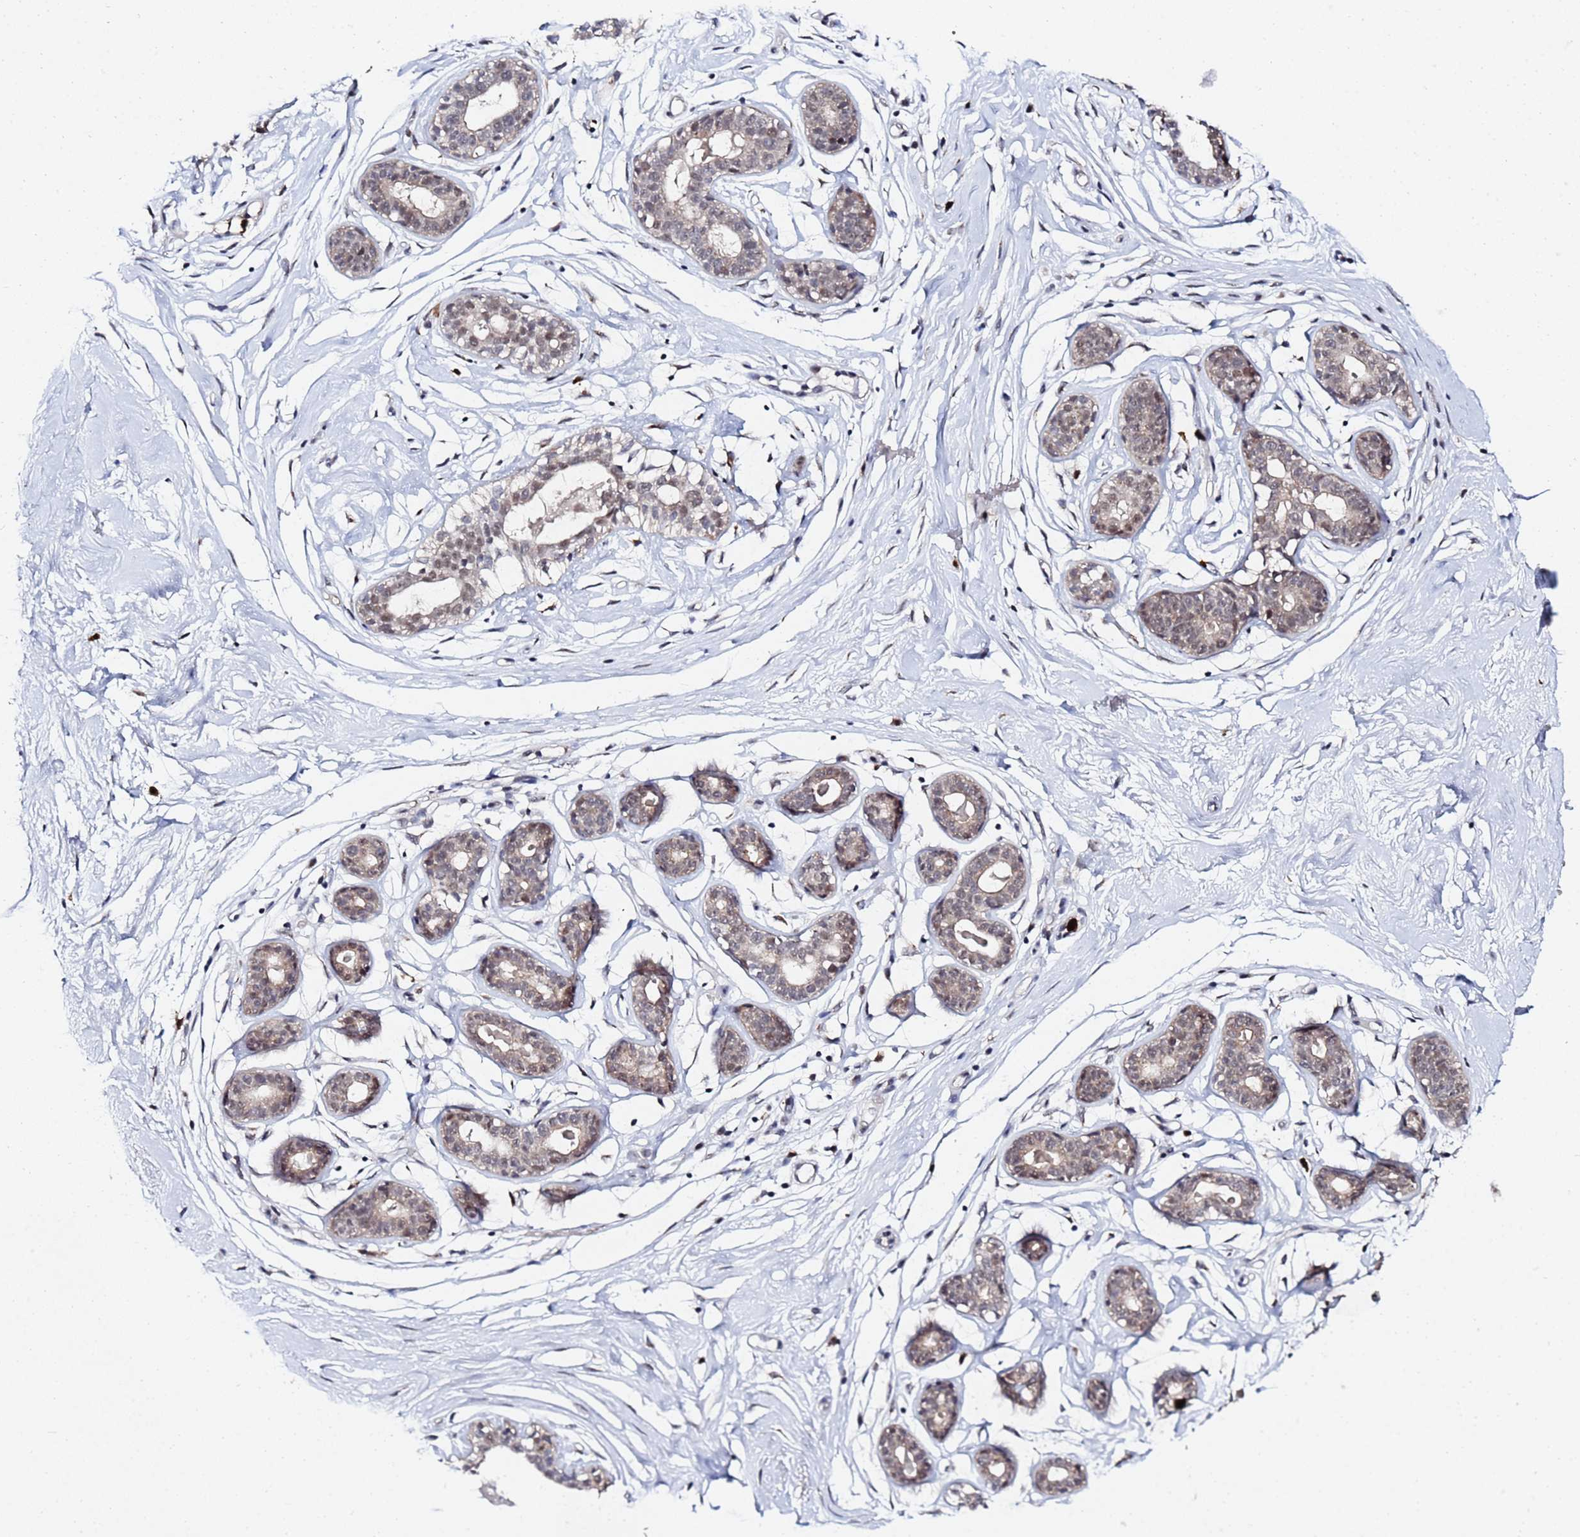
{"staining": {"intensity": "negative", "quantity": "none", "location": "none"}, "tissue": "breast", "cell_type": "Adipocytes", "image_type": "normal", "snomed": [{"axis": "morphology", "description": "Normal tissue, NOS"}, {"axis": "morphology", "description": "Adenoma, NOS"}, {"axis": "topography", "description": "Breast"}], "caption": "The photomicrograph displays no staining of adipocytes in normal breast. Brightfield microscopy of immunohistochemistry stained with DAB (3,3'-diaminobenzidine) (brown) and hematoxylin (blue), captured at high magnification.", "gene": "MTCL1", "patient": {"sex": "female", "age": 23}}